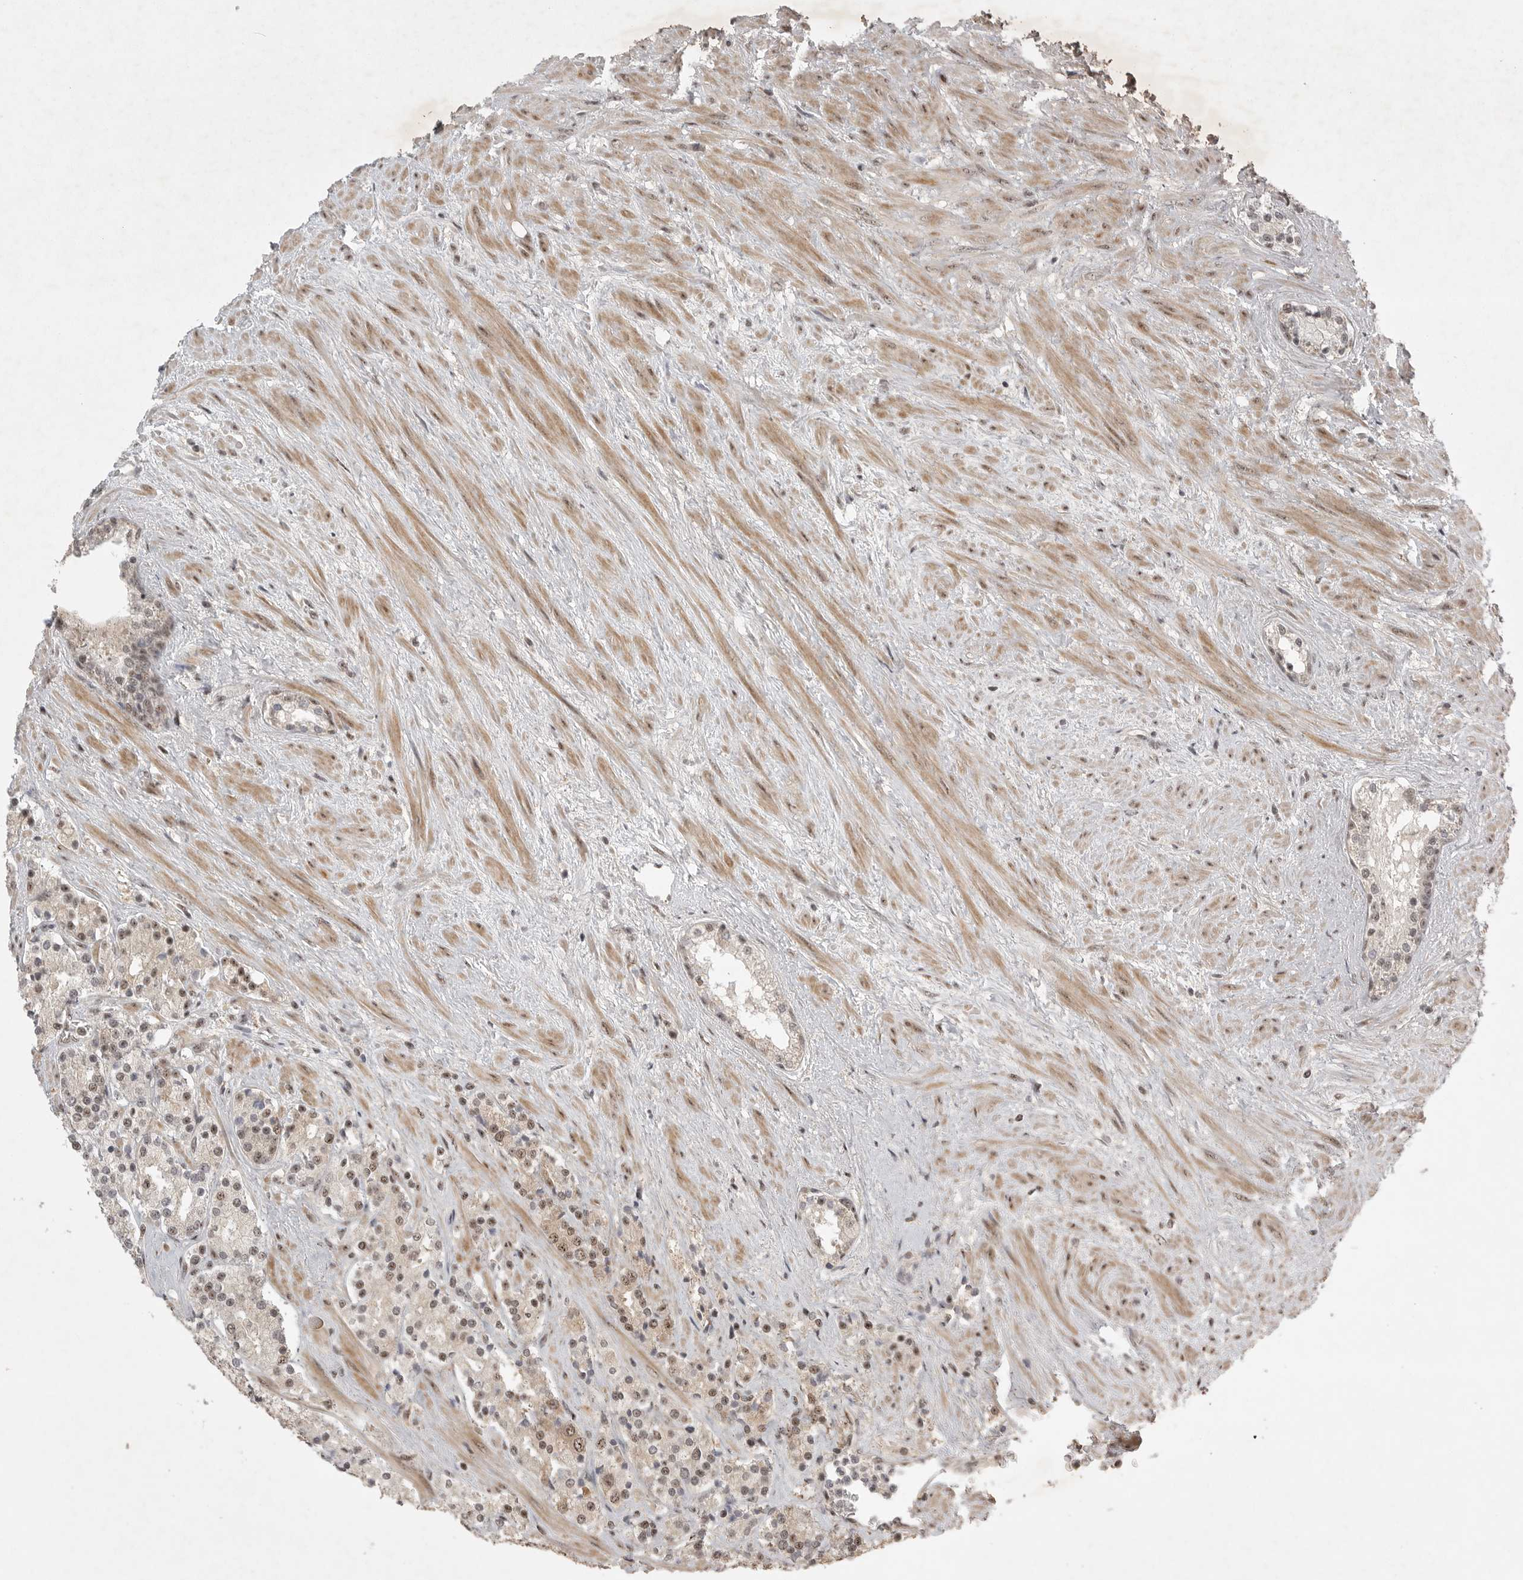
{"staining": {"intensity": "moderate", "quantity": ">75%", "location": "nuclear"}, "tissue": "prostate cancer", "cell_type": "Tumor cells", "image_type": "cancer", "snomed": [{"axis": "morphology", "description": "Adenocarcinoma, High grade"}, {"axis": "topography", "description": "Prostate"}], "caption": "Immunohistochemical staining of human prostate adenocarcinoma (high-grade) shows moderate nuclear protein positivity in approximately >75% of tumor cells.", "gene": "POMP", "patient": {"sex": "male", "age": 71}}